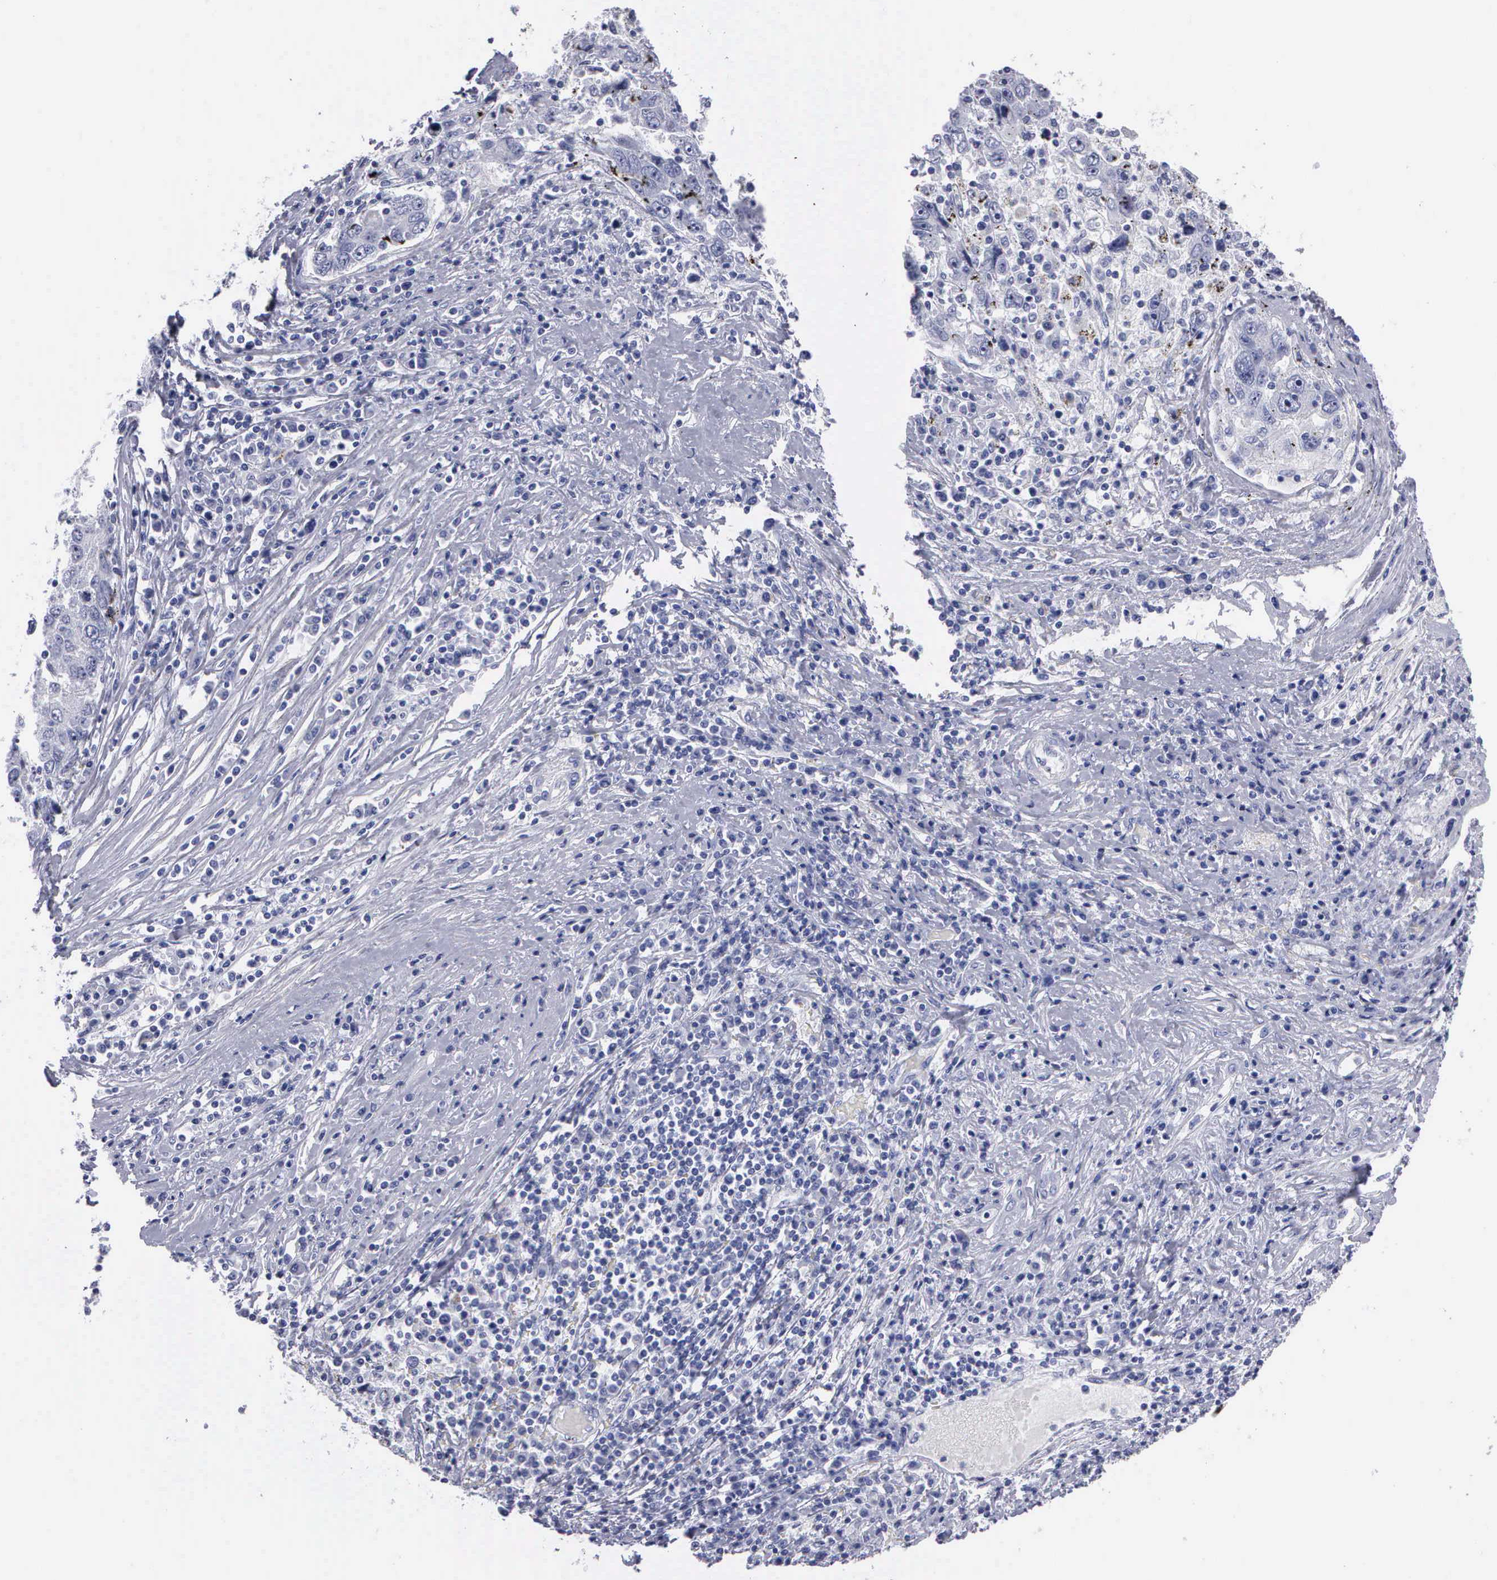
{"staining": {"intensity": "negative", "quantity": "none", "location": "none"}, "tissue": "liver cancer", "cell_type": "Tumor cells", "image_type": "cancer", "snomed": [{"axis": "morphology", "description": "Carcinoma, Hepatocellular, NOS"}, {"axis": "topography", "description": "Liver"}], "caption": "A photomicrograph of liver cancer (hepatocellular carcinoma) stained for a protein demonstrates no brown staining in tumor cells.", "gene": "CYP19A1", "patient": {"sex": "male", "age": 49}}